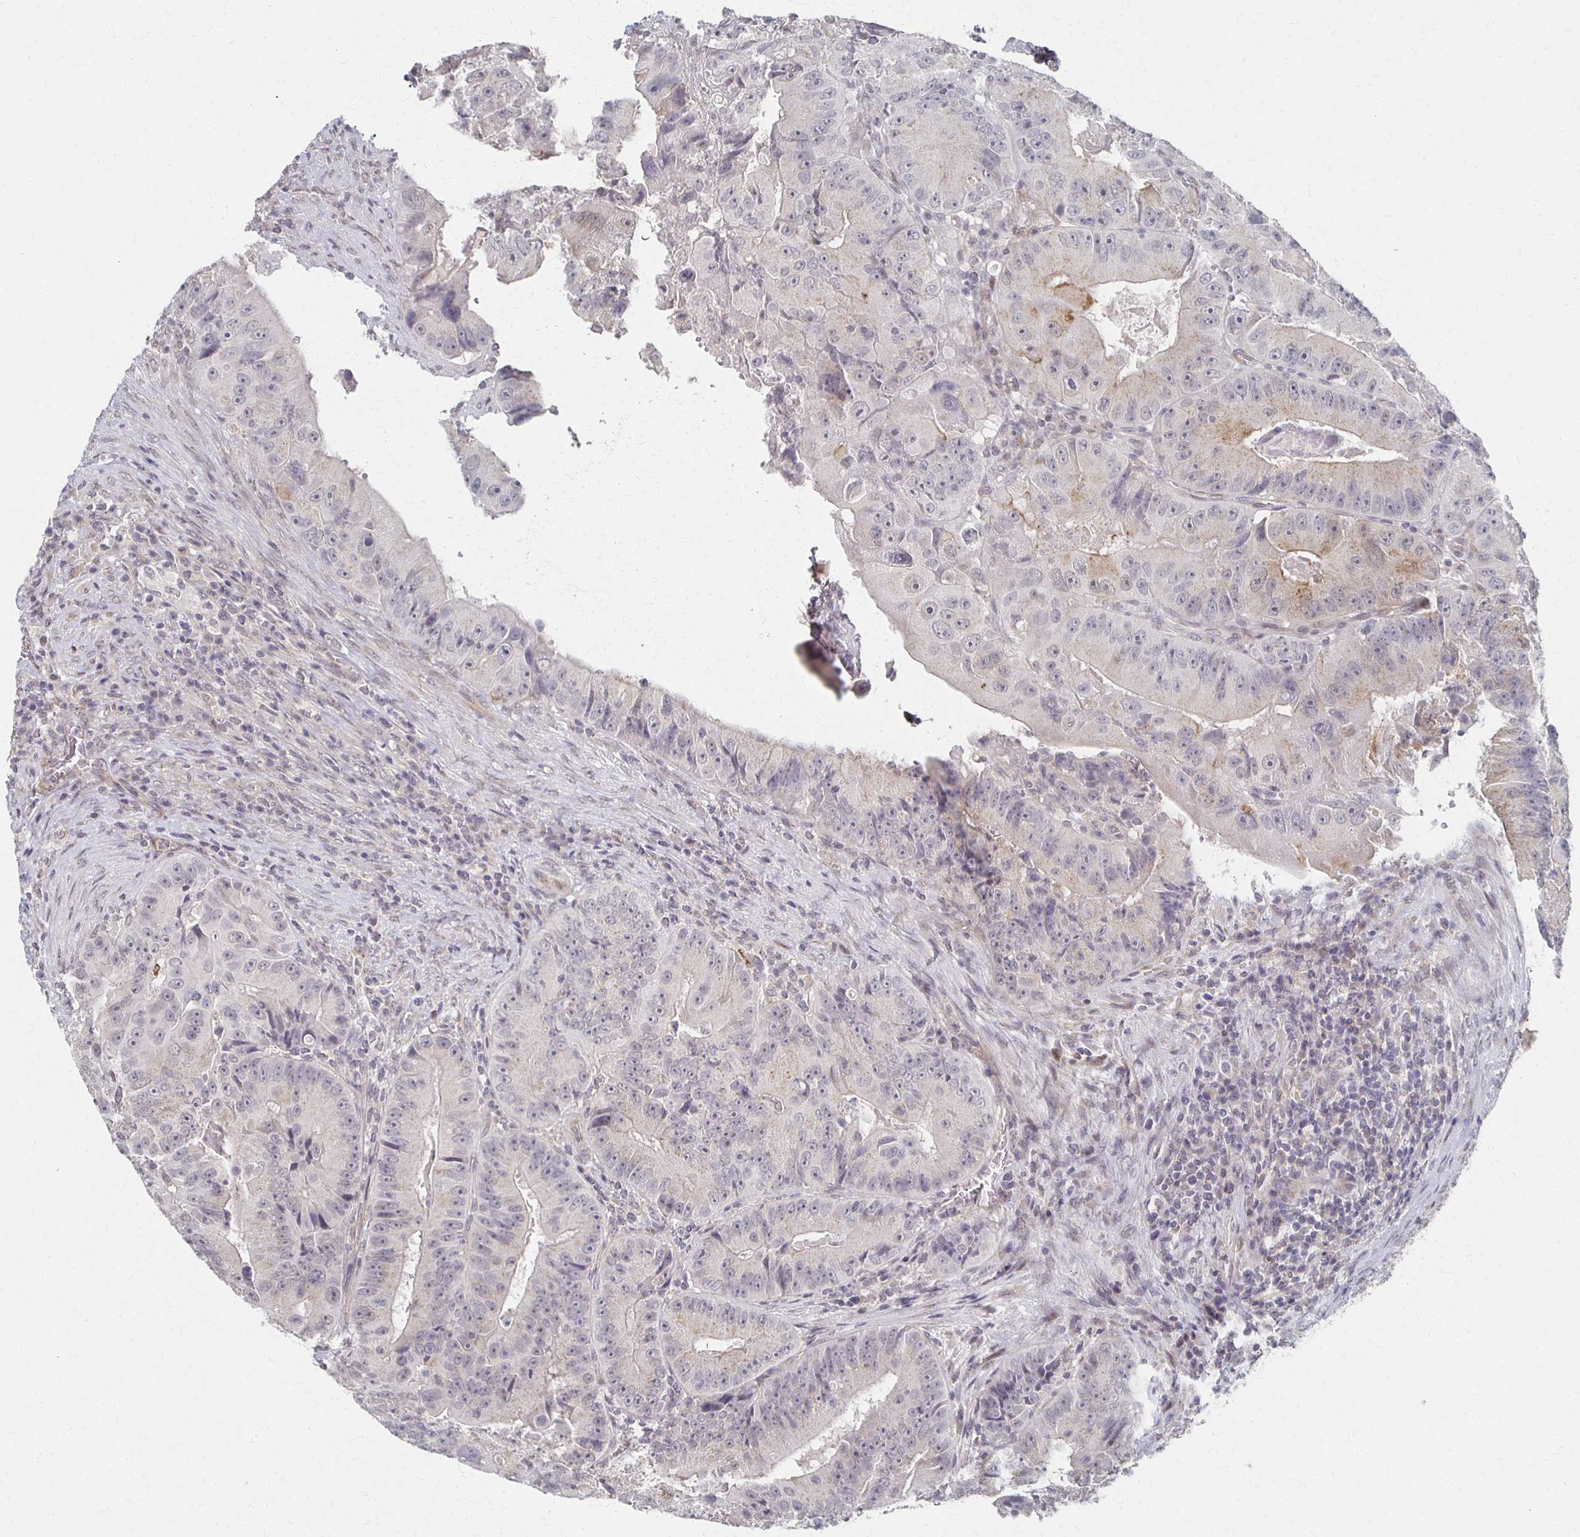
{"staining": {"intensity": "negative", "quantity": "none", "location": "none"}, "tissue": "colorectal cancer", "cell_type": "Tumor cells", "image_type": "cancer", "snomed": [{"axis": "morphology", "description": "Adenocarcinoma, NOS"}, {"axis": "topography", "description": "Colon"}], "caption": "Adenocarcinoma (colorectal) stained for a protein using IHC displays no expression tumor cells.", "gene": "DAB1", "patient": {"sex": "female", "age": 86}}